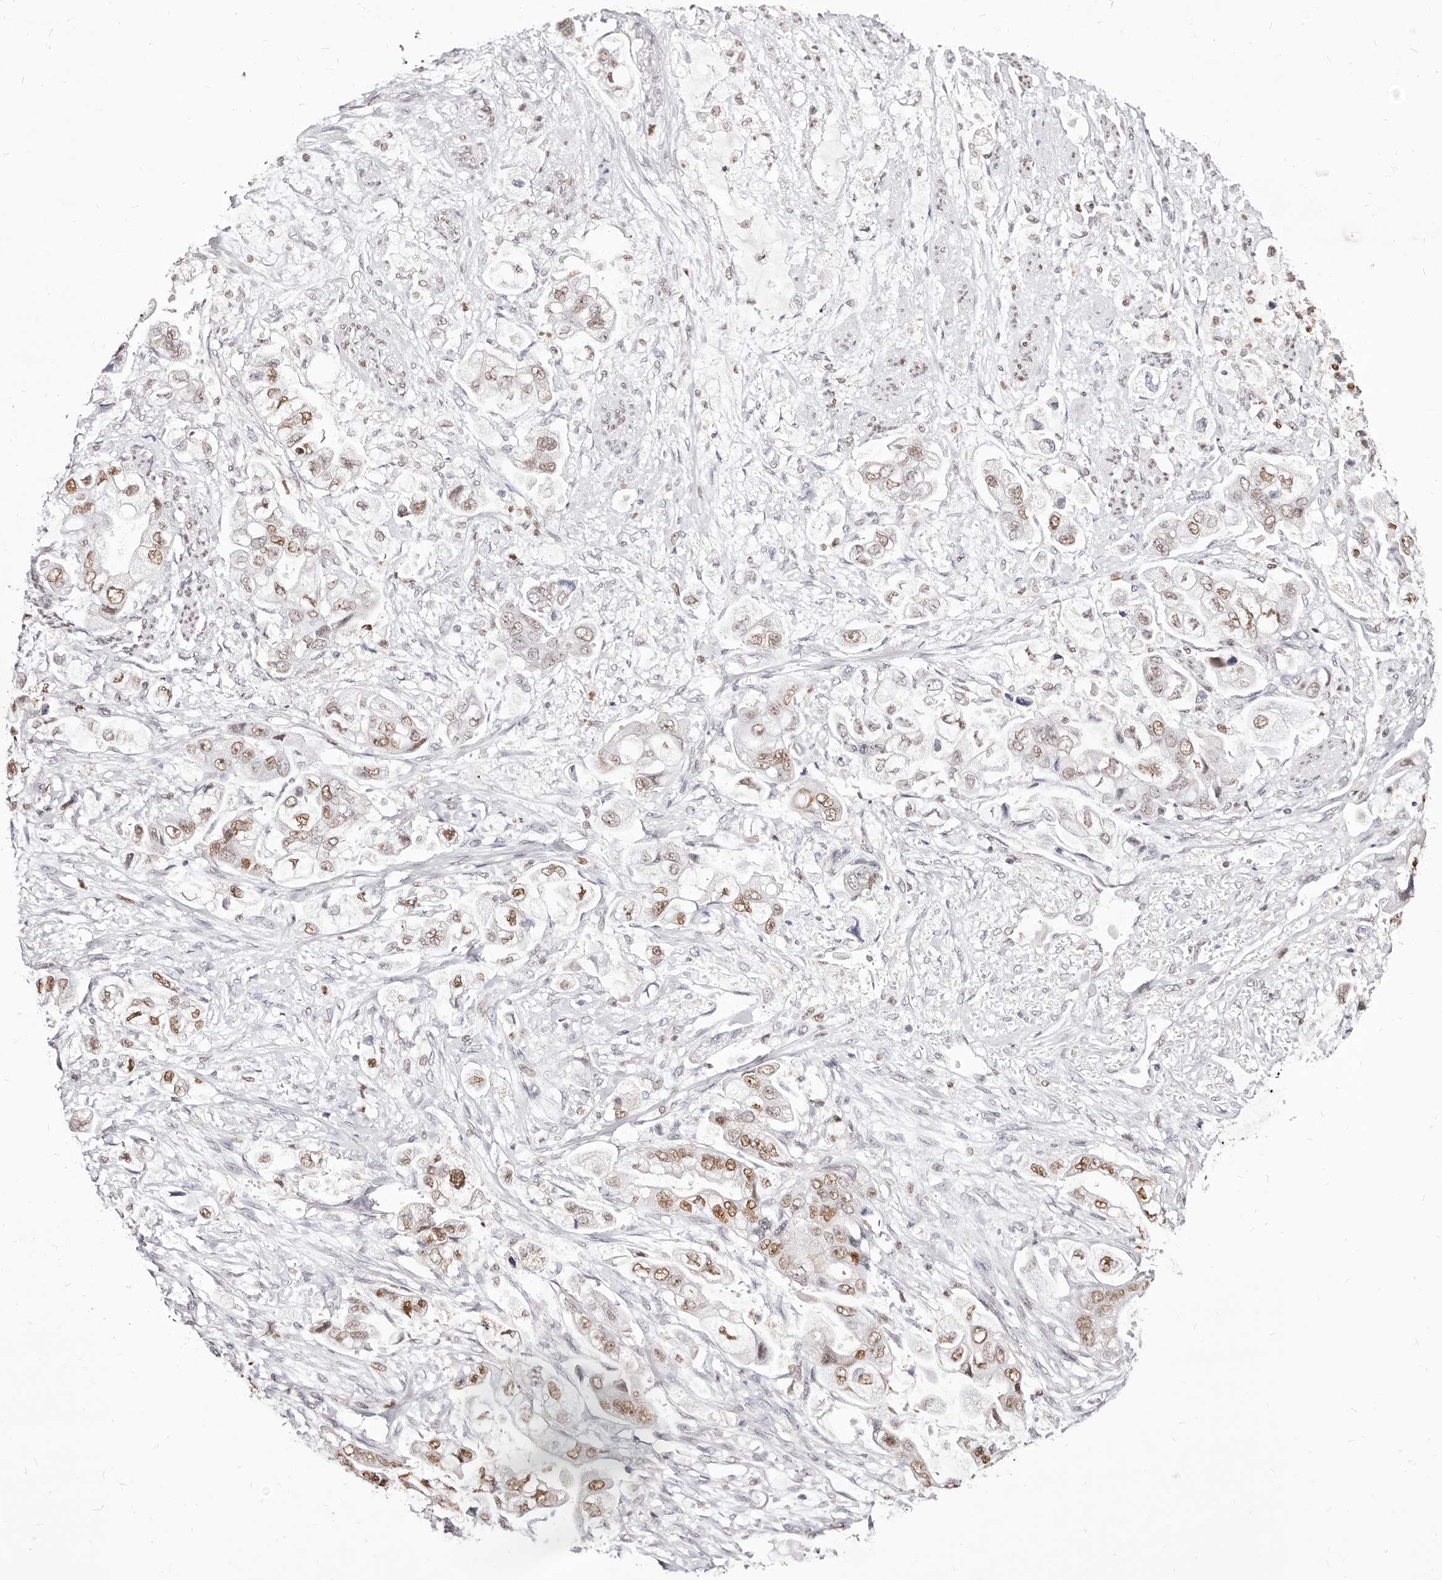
{"staining": {"intensity": "moderate", "quantity": ">75%", "location": "nuclear"}, "tissue": "stomach cancer", "cell_type": "Tumor cells", "image_type": "cancer", "snomed": [{"axis": "morphology", "description": "Adenocarcinoma, NOS"}, {"axis": "topography", "description": "Stomach"}], "caption": "Tumor cells reveal medium levels of moderate nuclear positivity in approximately >75% of cells in human stomach cancer (adenocarcinoma). (IHC, brightfield microscopy, high magnification).", "gene": "TKT", "patient": {"sex": "male", "age": 62}}